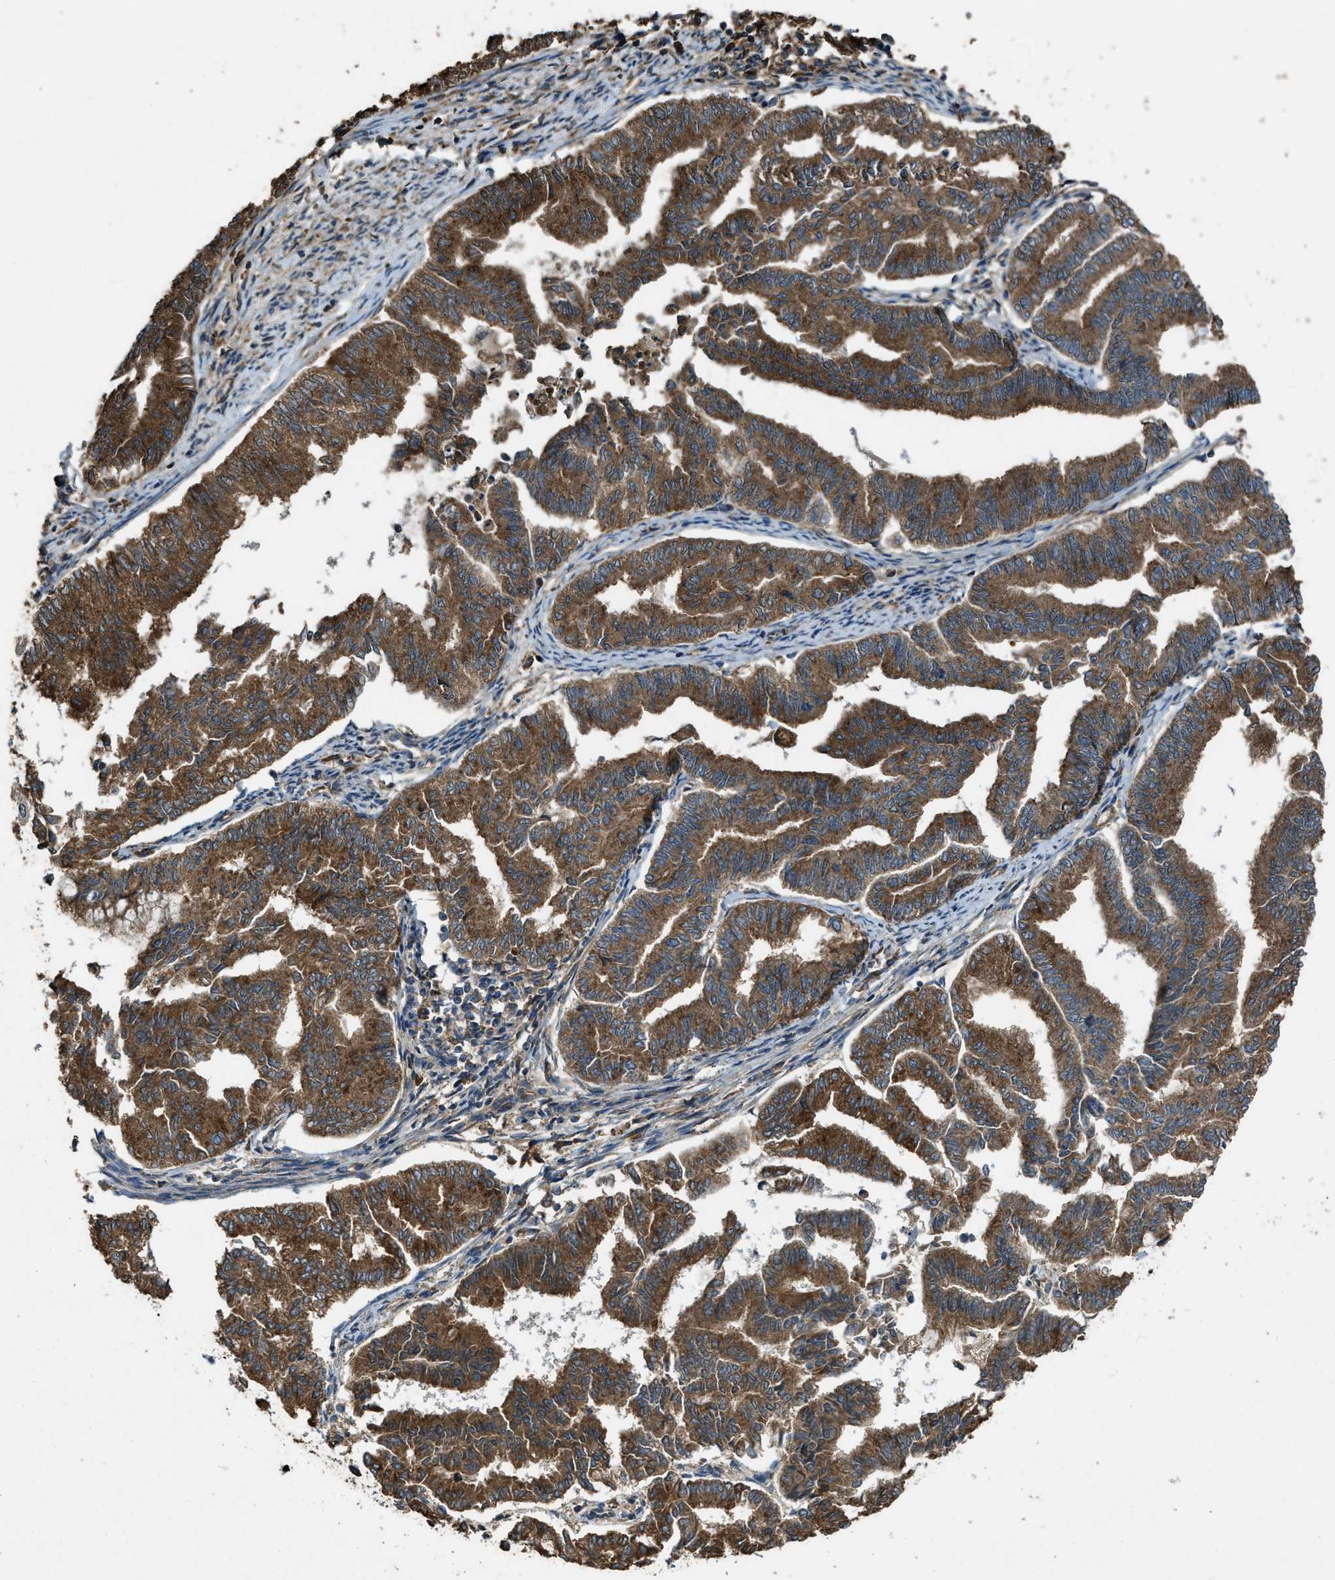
{"staining": {"intensity": "moderate", "quantity": ">75%", "location": "cytoplasmic/membranous"}, "tissue": "endometrial cancer", "cell_type": "Tumor cells", "image_type": "cancer", "snomed": [{"axis": "morphology", "description": "Adenocarcinoma, NOS"}, {"axis": "topography", "description": "Endometrium"}], "caption": "Endometrial cancer stained for a protein (brown) shows moderate cytoplasmic/membranous positive expression in approximately >75% of tumor cells.", "gene": "MAP3K8", "patient": {"sex": "female", "age": 79}}